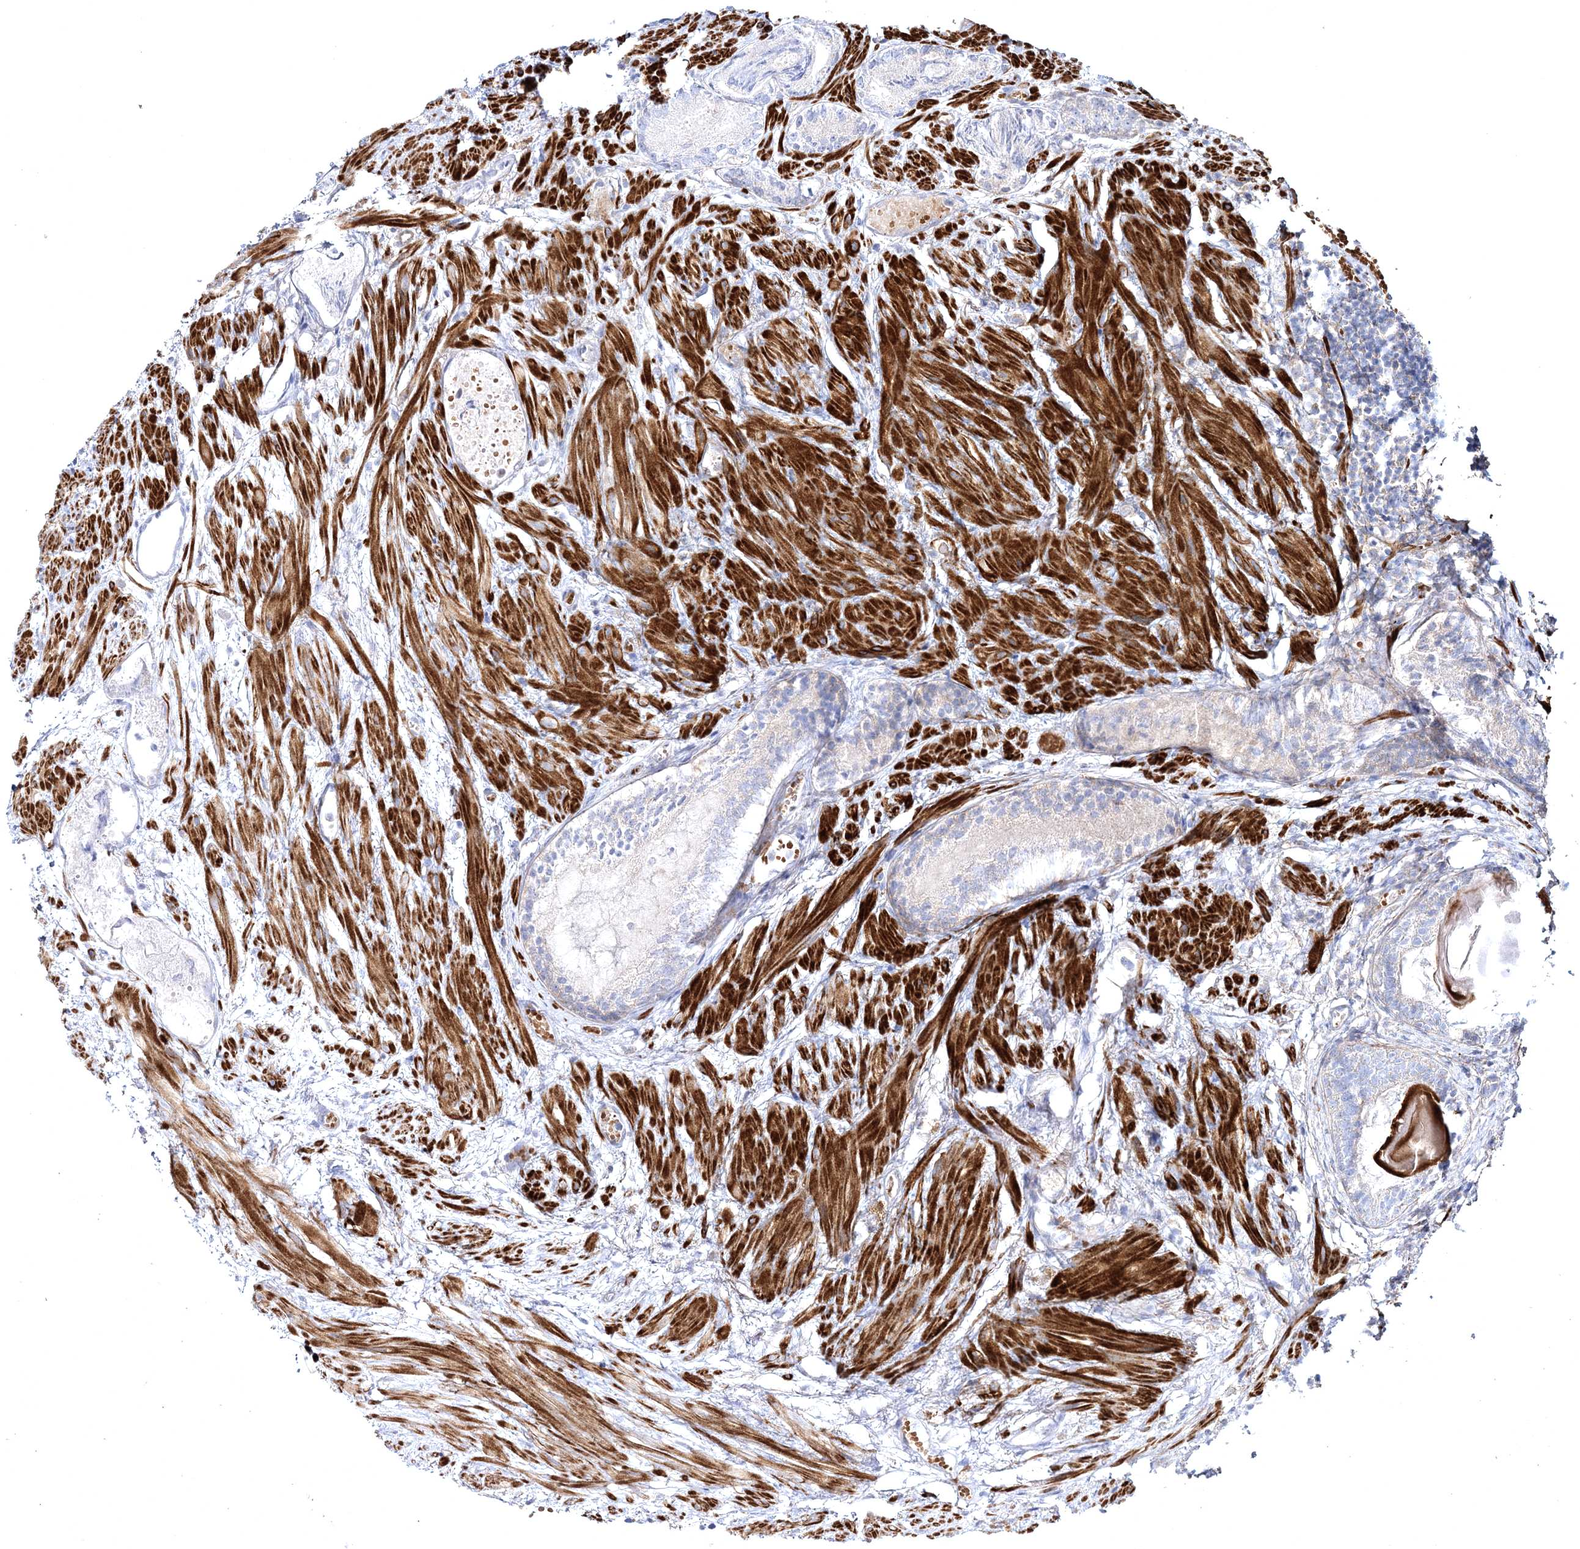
{"staining": {"intensity": "negative", "quantity": "none", "location": "none"}, "tissue": "prostate cancer", "cell_type": "Tumor cells", "image_type": "cancer", "snomed": [{"axis": "morphology", "description": "Adenocarcinoma, Low grade"}, {"axis": "topography", "description": "Prostate"}], "caption": "DAB immunohistochemical staining of prostate cancer (adenocarcinoma (low-grade)) demonstrates no significant positivity in tumor cells.", "gene": "ZSWIM6", "patient": {"sex": "male", "age": 88}}